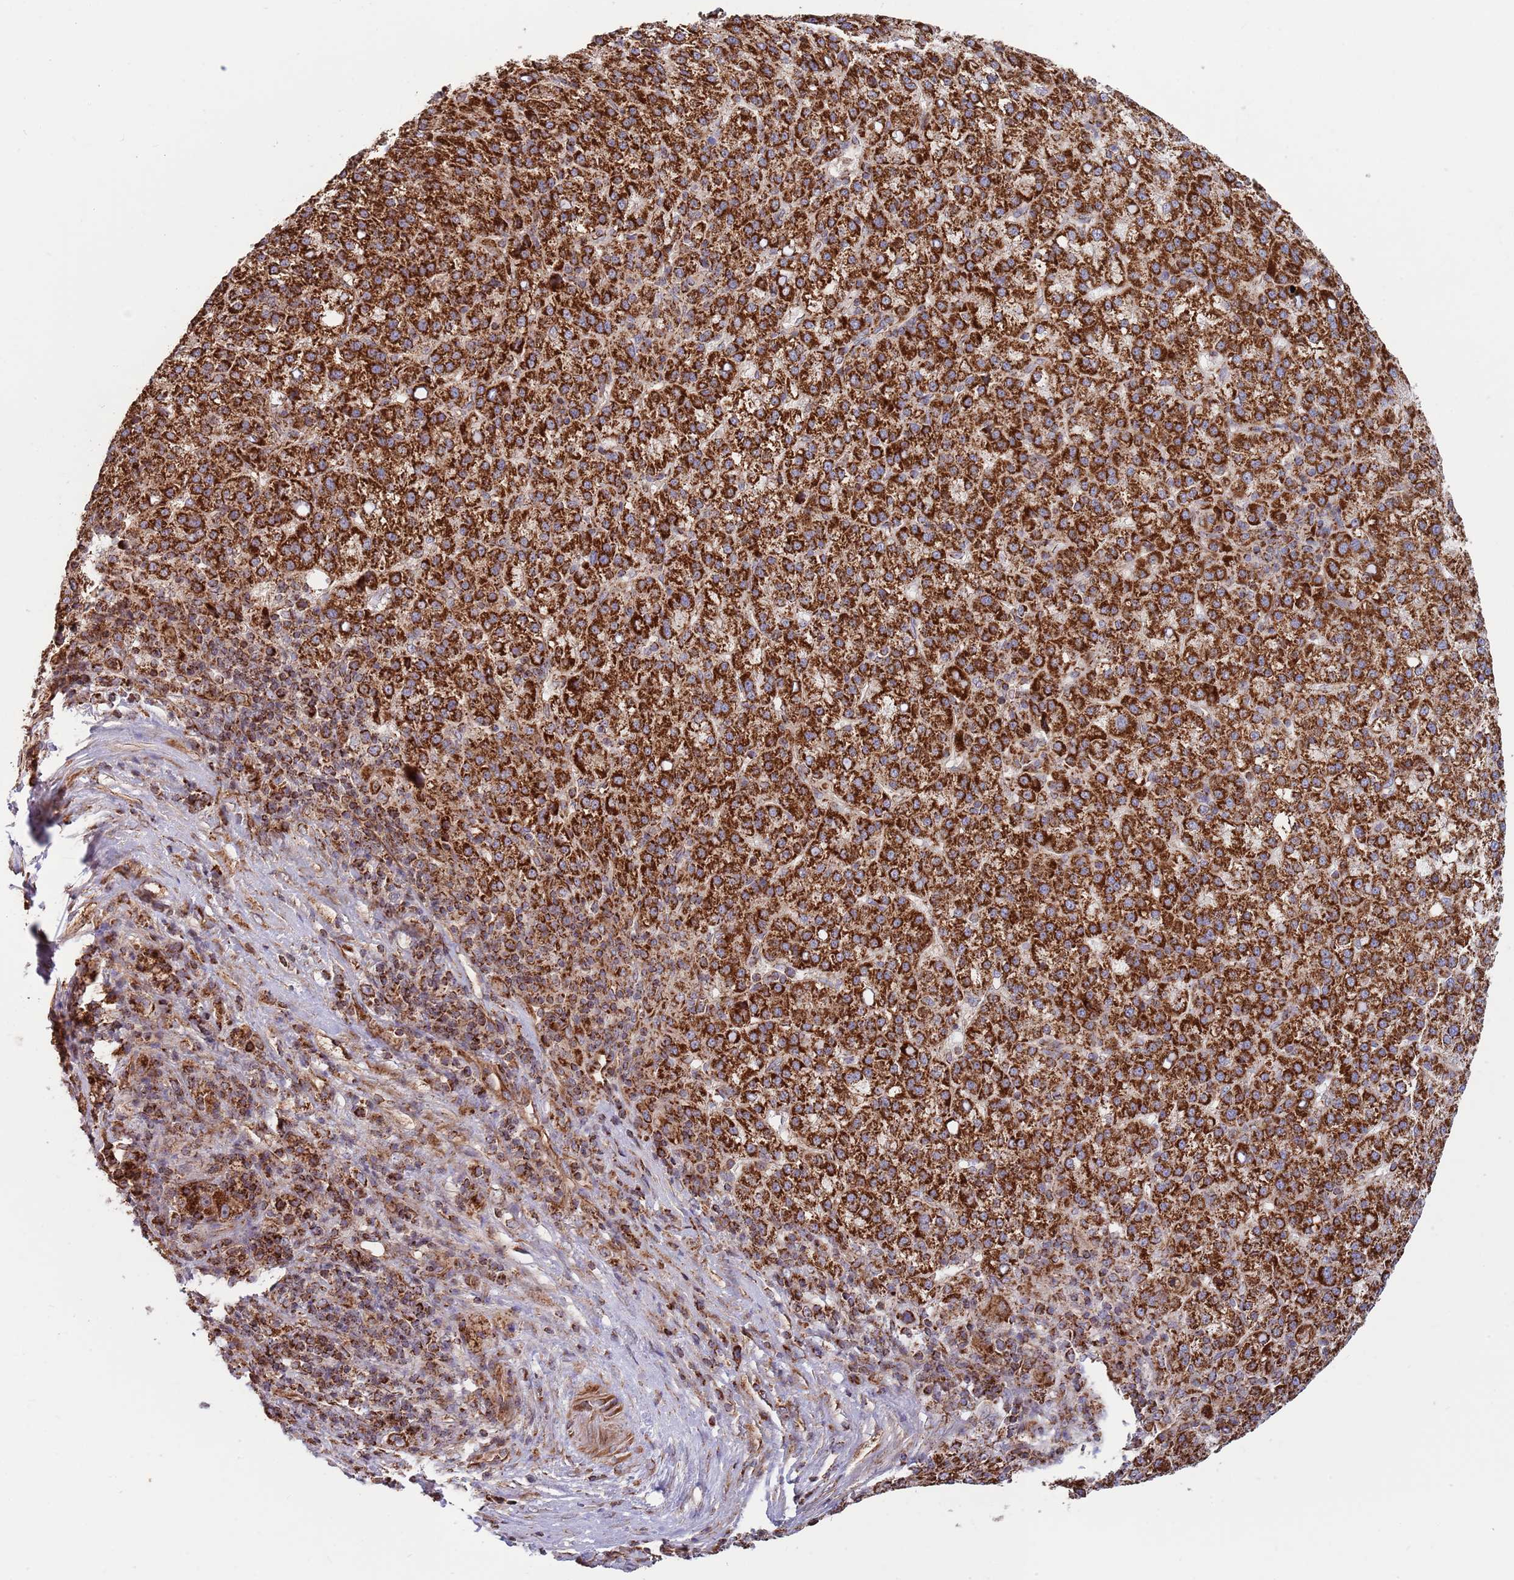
{"staining": {"intensity": "strong", "quantity": ">75%", "location": "cytoplasmic/membranous"}, "tissue": "liver cancer", "cell_type": "Tumor cells", "image_type": "cancer", "snomed": [{"axis": "morphology", "description": "Carcinoma, Hepatocellular, NOS"}, {"axis": "topography", "description": "Liver"}], "caption": "An immunohistochemistry (IHC) photomicrograph of tumor tissue is shown. Protein staining in brown shows strong cytoplasmic/membranous positivity in liver cancer (hepatocellular carcinoma) within tumor cells.", "gene": "ATP5PD", "patient": {"sex": "female", "age": 58}}